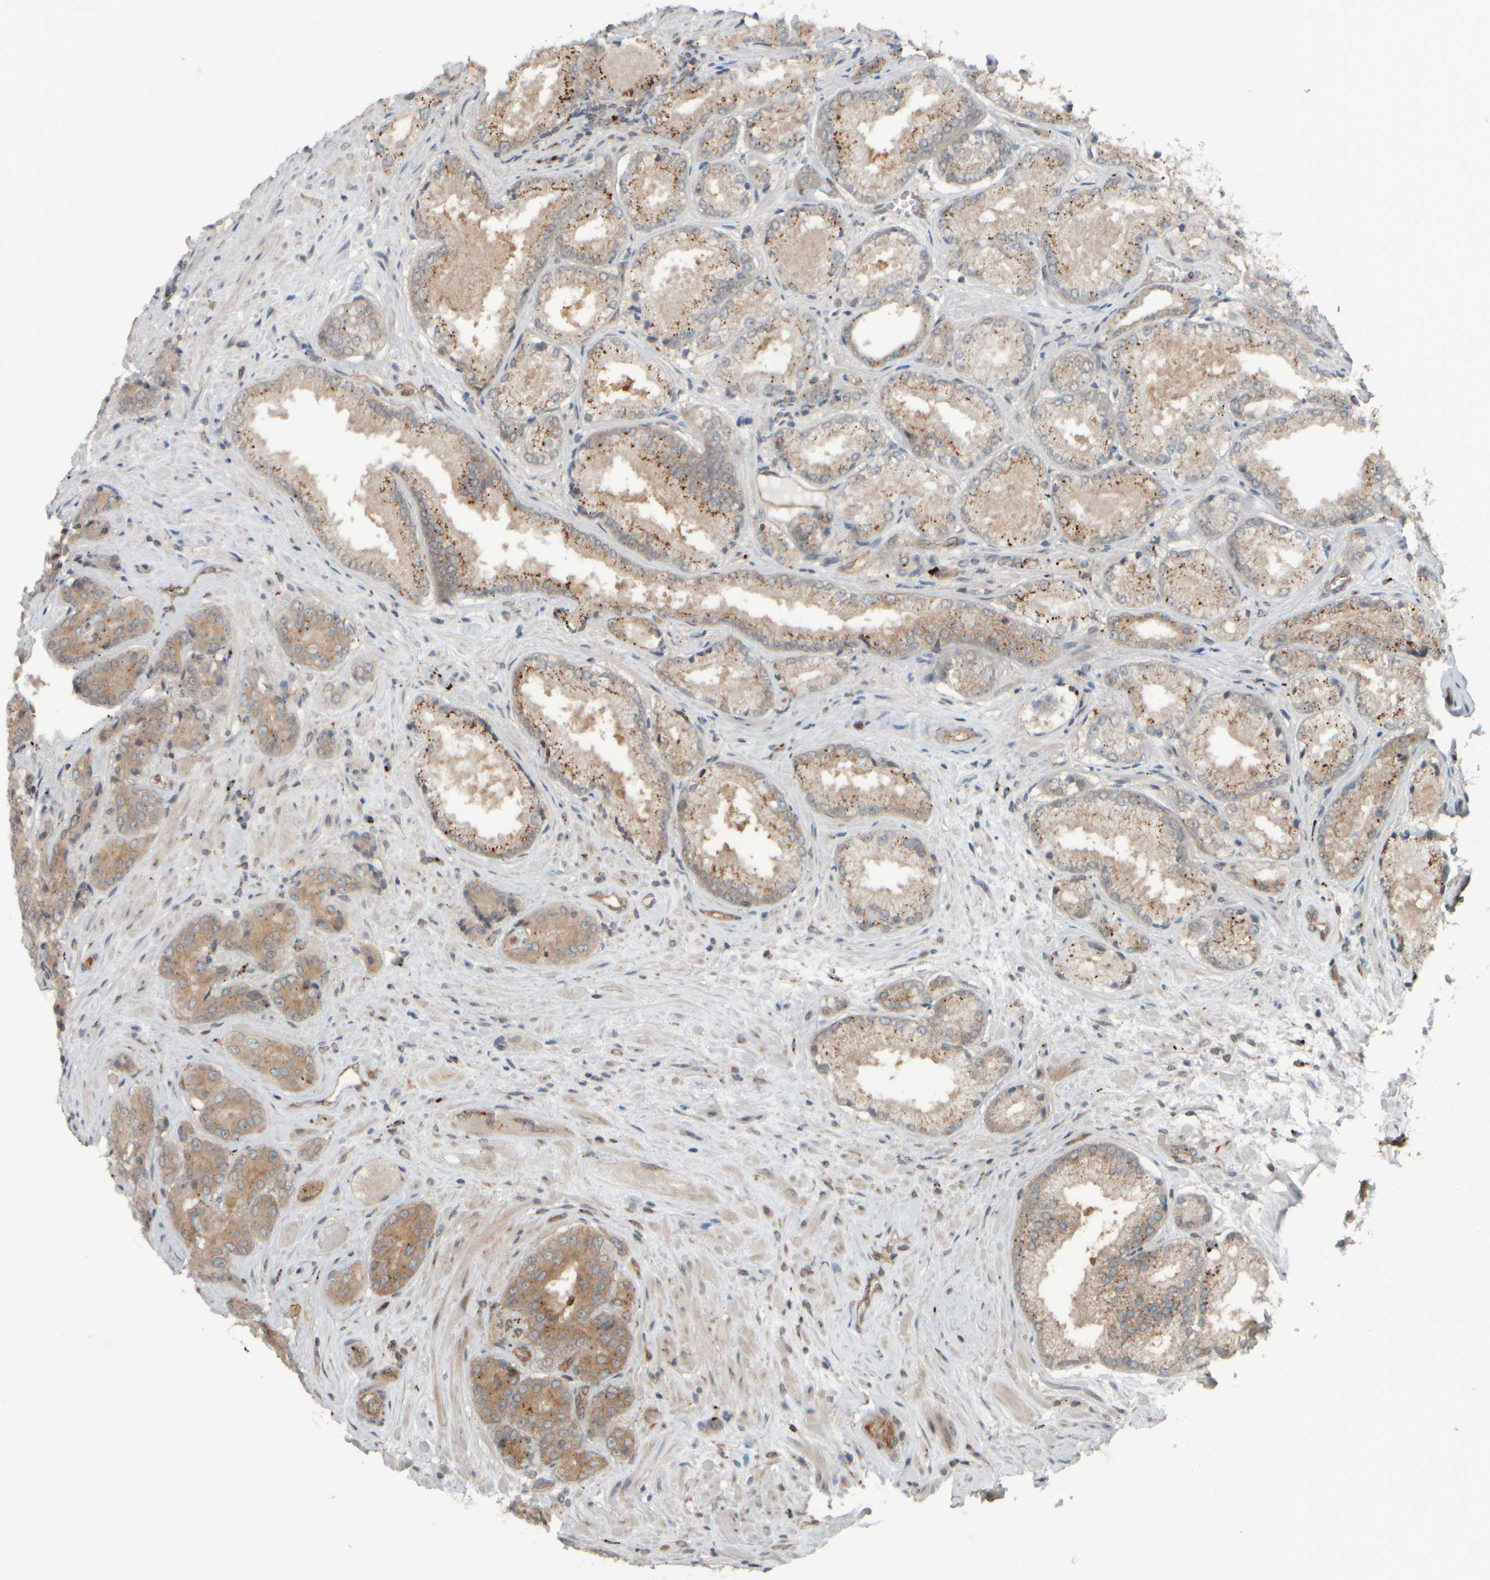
{"staining": {"intensity": "weak", "quantity": ">75%", "location": "cytoplasmic/membranous"}, "tissue": "prostate cancer", "cell_type": "Tumor cells", "image_type": "cancer", "snomed": [{"axis": "morphology", "description": "Adenocarcinoma, High grade"}, {"axis": "topography", "description": "Prostate"}], "caption": "Prostate cancer was stained to show a protein in brown. There is low levels of weak cytoplasmic/membranous staining in about >75% of tumor cells.", "gene": "GIGYF1", "patient": {"sex": "male", "age": 71}}